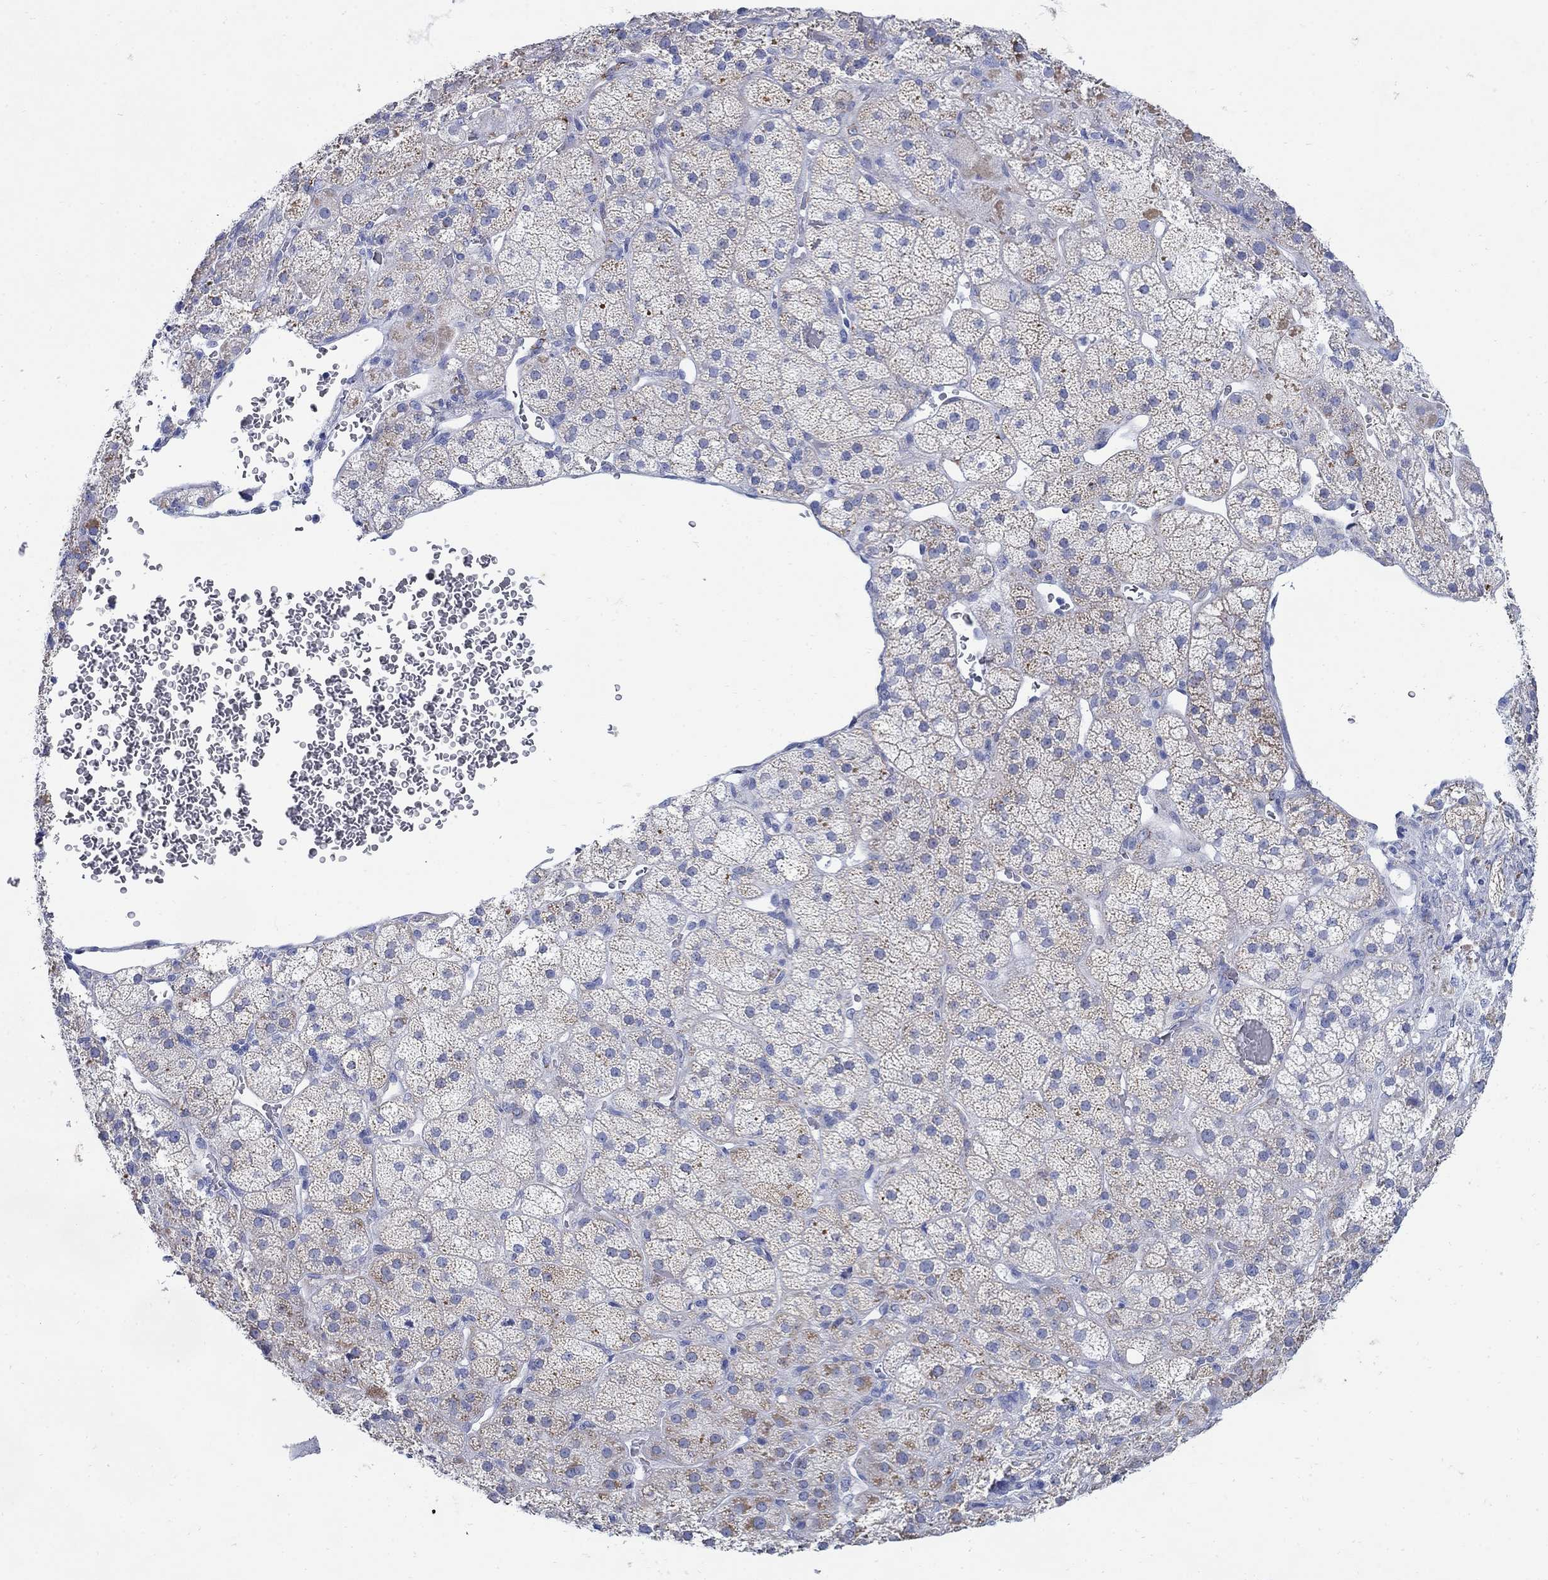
{"staining": {"intensity": "weak", "quantity": "<25%", "location": "cytoplasmic/membranous"}, "tissue": "adrenal gland", "cell_type": "Glandular cells", "image_type": "normal", "snomed": [{"axis": "morphology", "description": "Normal tissue, NOS"}, {"axis": "topography", "description": "Adrenal gland"}], "caption": "Micrograph shows no protein staining in glandular cells of unremarkable adrenal gland. The staining is performed using DAB (3,3'-diaminobenzidine) brown chromogen with nuclei counter-stained in using hematoxylin.", "gene": "ZDHHC14", "patient": {"sex": "male", "age": 57}}